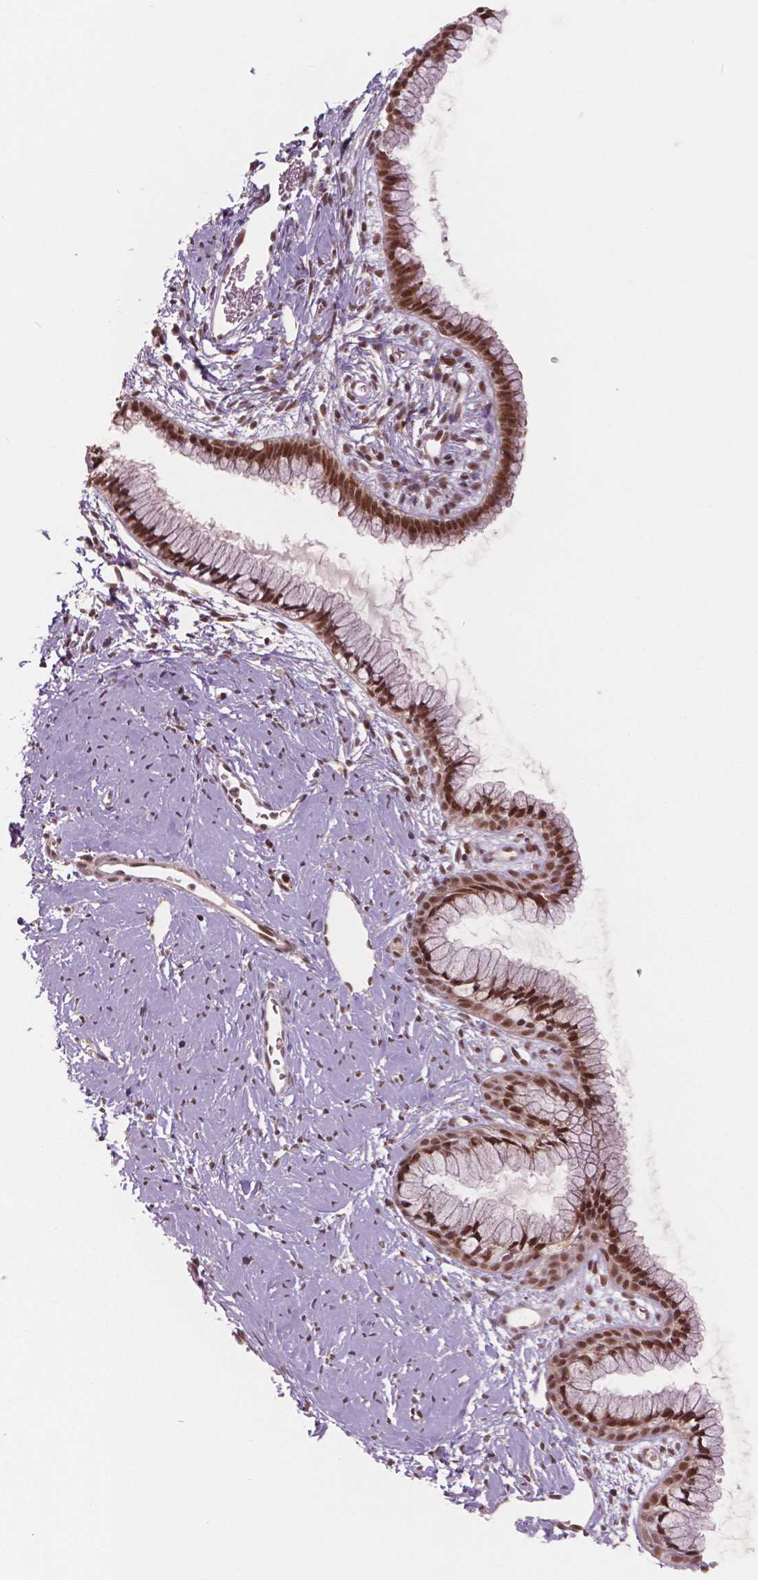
{"staining": {"intensity": "moderate", "quantity": ">75%", "location": "nuclear"}, "tissue": "cervix", "cell_type": "Glandular cells", "image_type": "normal", "snomed": [{"axis": "morphology", "description": "Normal tissue, NOS"}, {"axis": "topography", "description": "Cervix"}], "caption": "A histopathology image of cervix stained for a protein shows moderate nuclear brown staining in glandular cells.", "gene": "NSD2", "patient": {"sex": "female", "age": 40}}